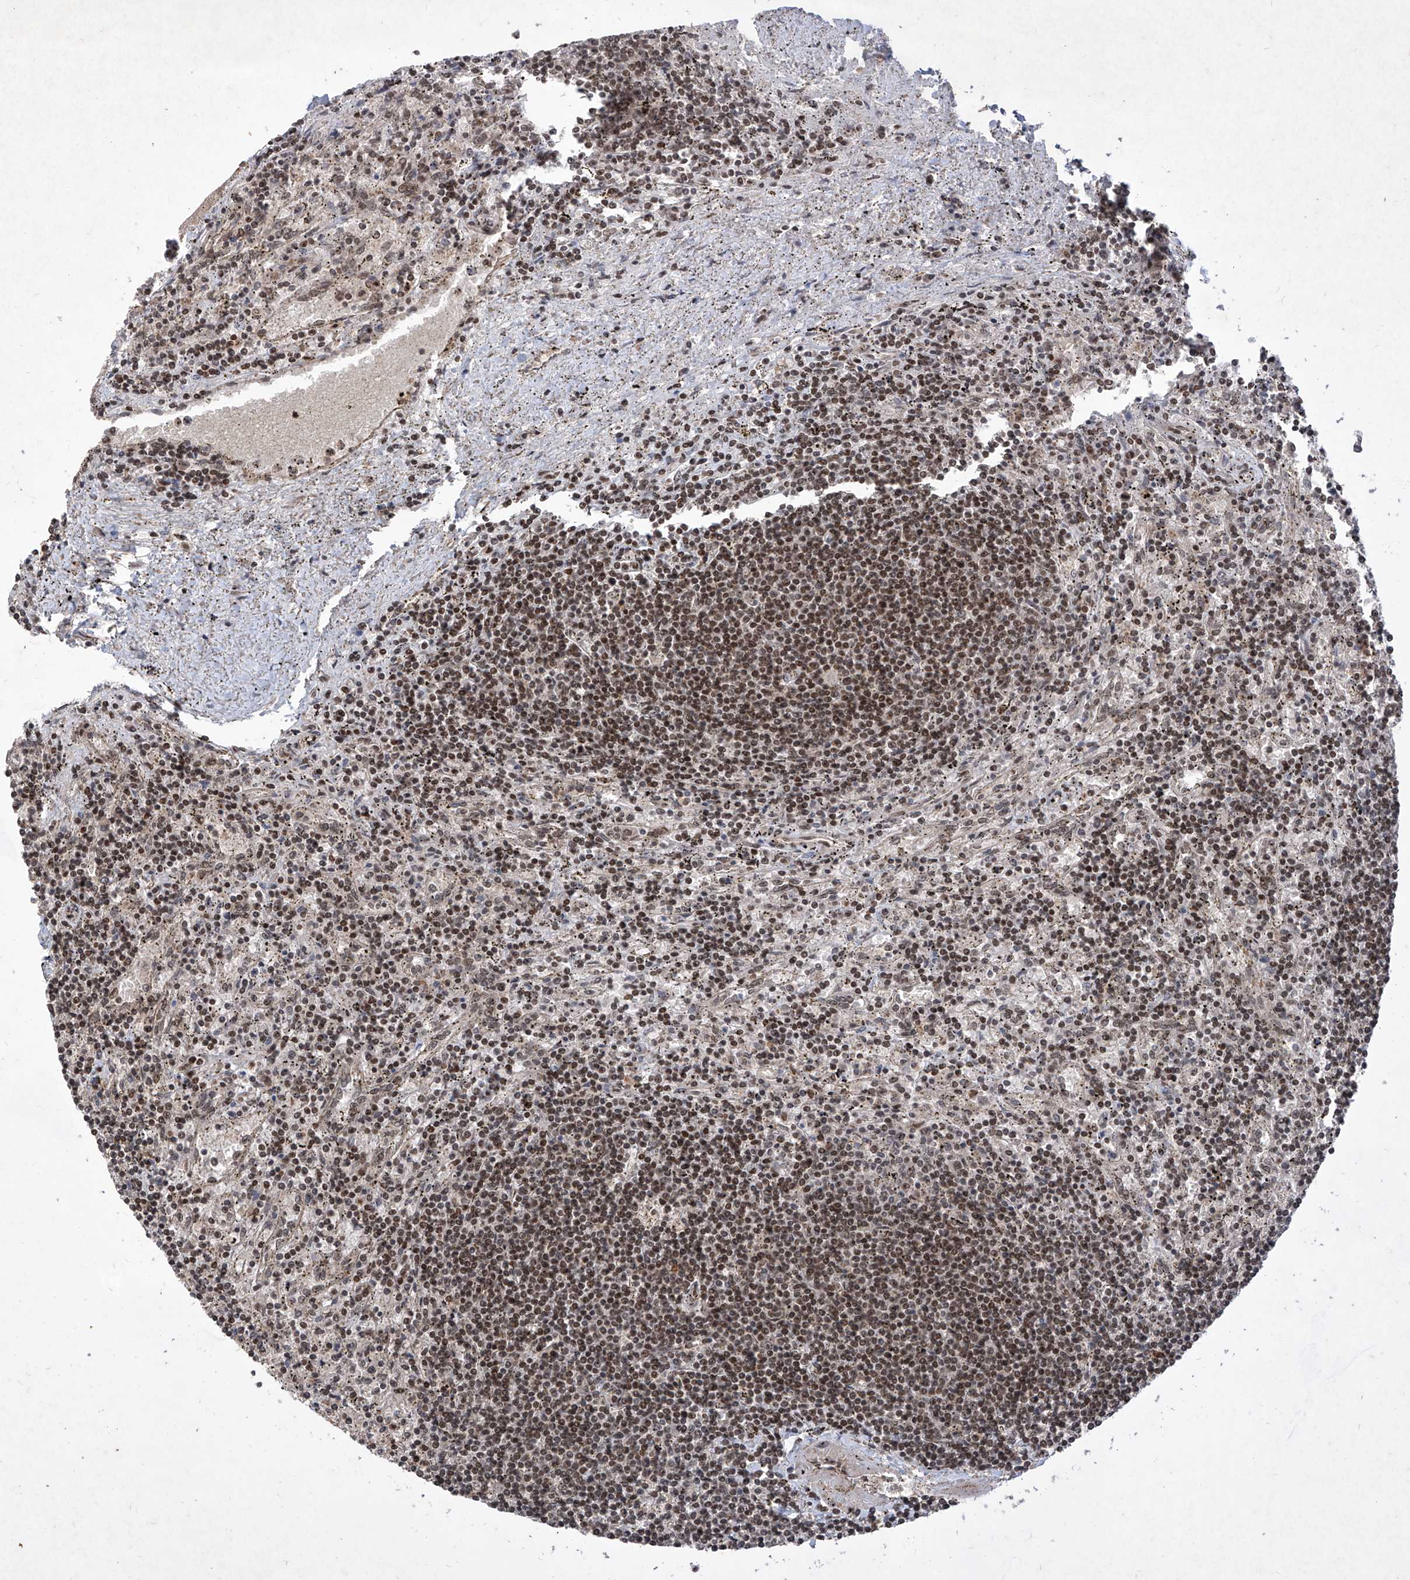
{"staining": {"intensity": "moderate", "quantity": "25%-75%", "location": "nuclear"}, "tissue": "lymphoma", "cell_type": "Tumor cells", "image_type": "cancer", "snomed": [{"axis": "morphology", "description": "Malignant lymphoma, non-Hodgkin's type, Low grade"}, {"axis": "topography", "description": "Spleen"}], "caption": "Moderate nuclear expression is seen in about 25%-75% of tumor cells in lymphoma.", "gene": "IRF2", "patient": {"sex": "male", "age": 76}}